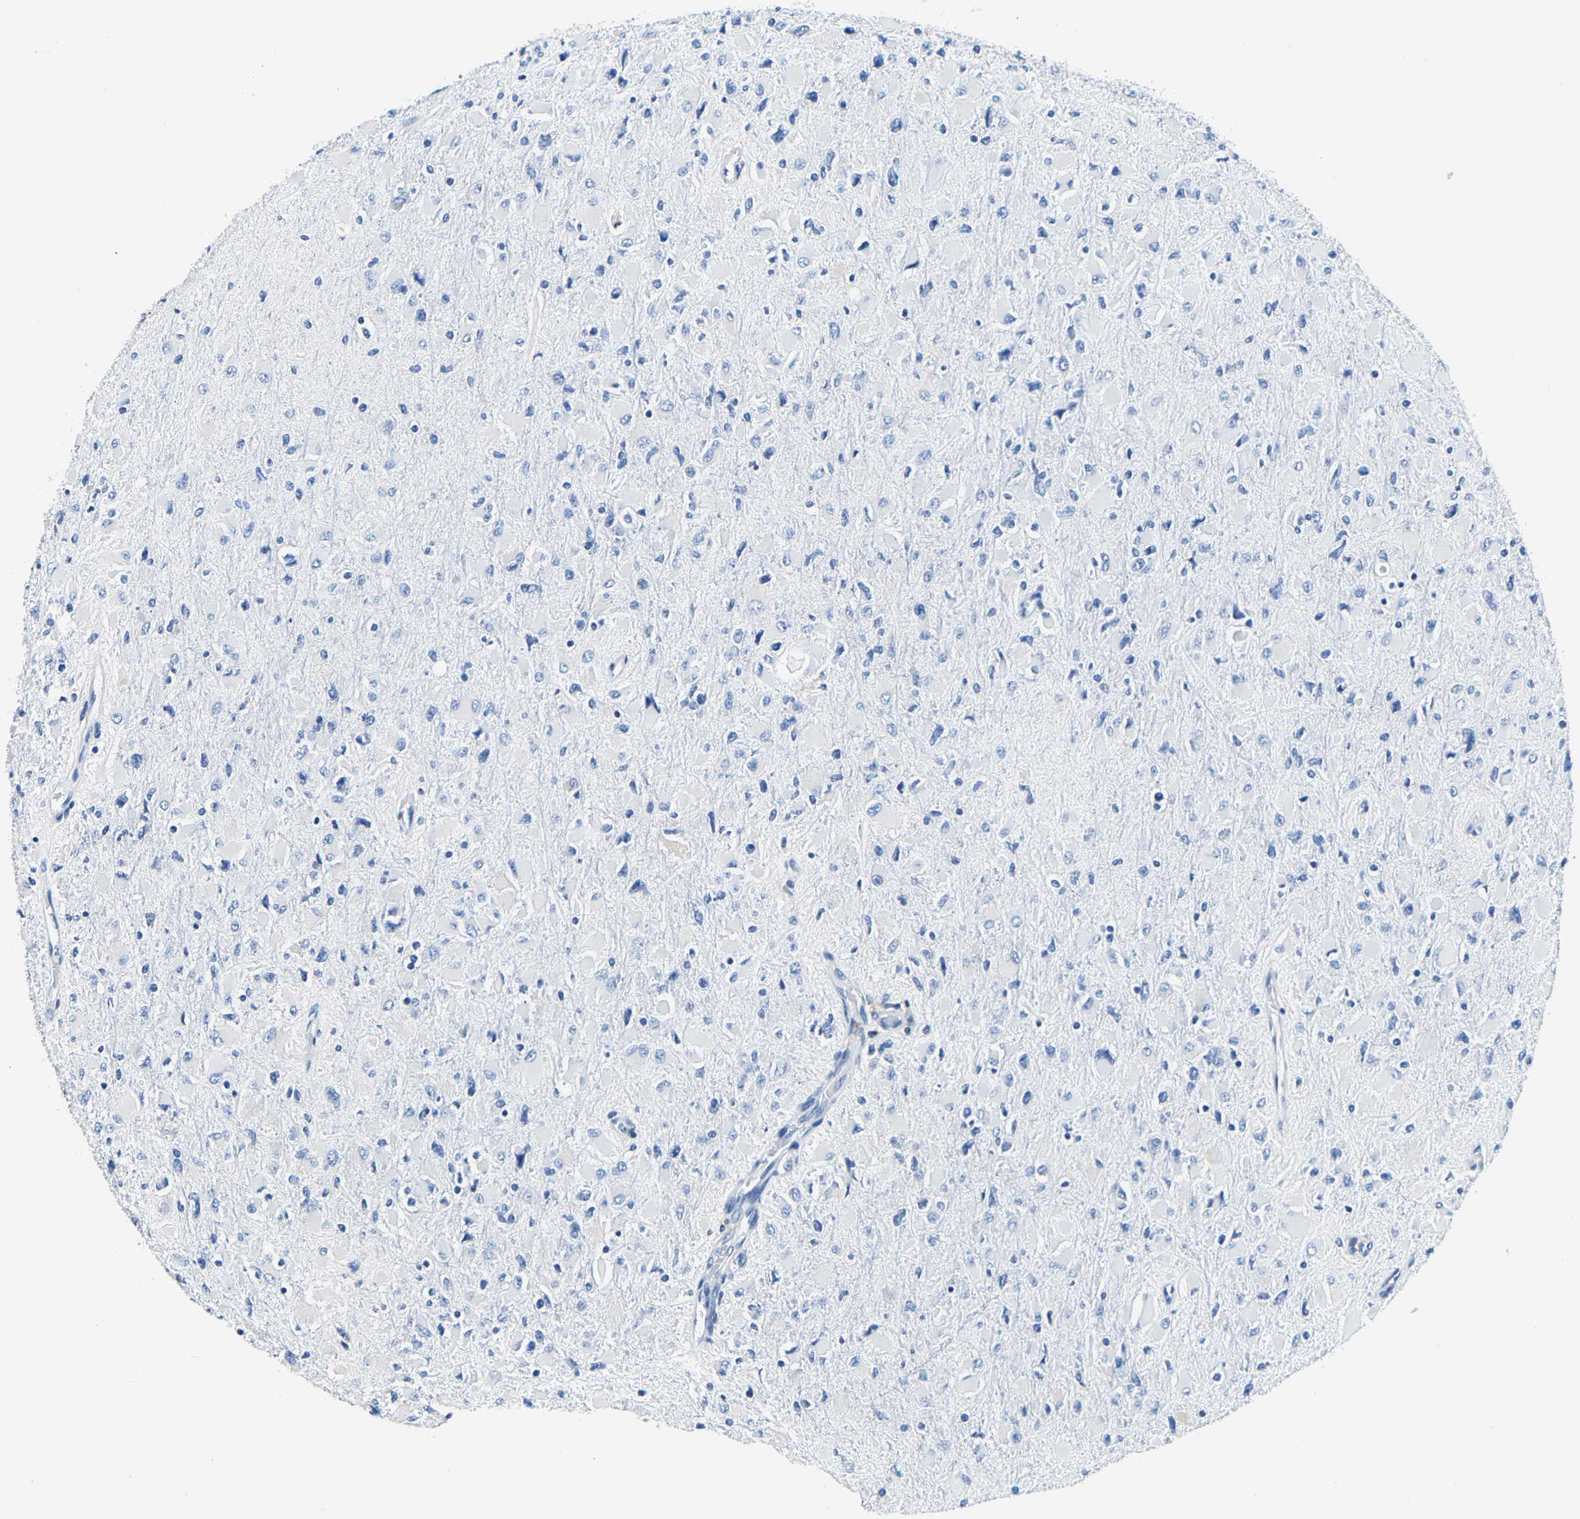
{"staining": {"intensity": "negative", "quantity": "none", "location": "none"}, "tissue": "glioma", "cell_type": "Tumor cells", "image_type": "cancer", "snomed": [{"axis": "morphology", "description": "Glioma, malignant, High grade"}, {"axis": "topography", "description": "Cerebral cortex"}], "caption": "Human malignant glioma (high-grade) stained for a protein using immunohistochemistry (IHC) reveals no expression in tumor cells.", "gene": "ZDHHC13", "patient": {"sex": "female", "age": 36}}